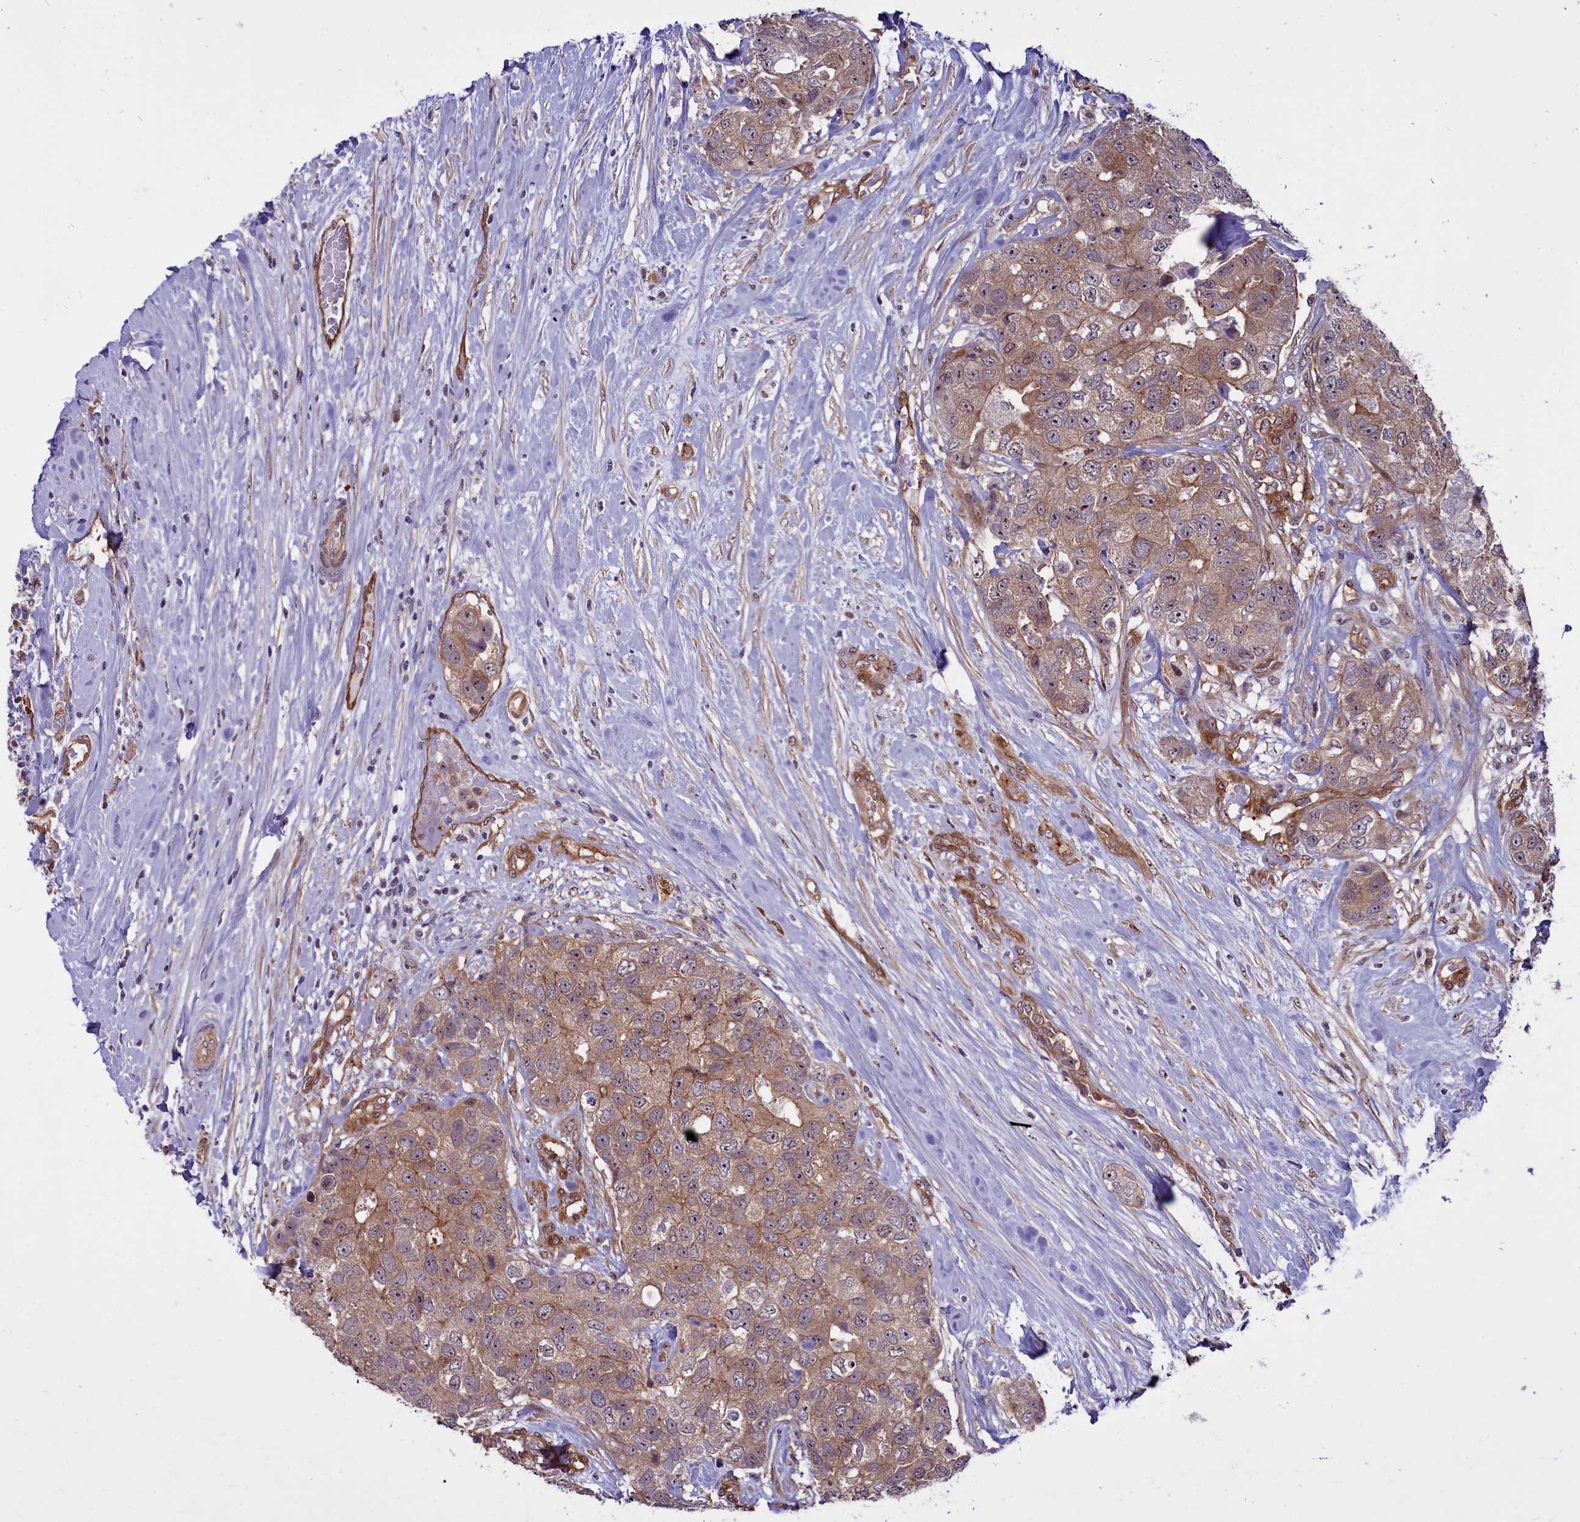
{"staining": {"intensity": "moderate", "quantity": ">75%", "location": "cytoplasmic/membranous"}, "tissue": "breast cancer", "cell_type": "Tumor cells", "image_type": "cancer", "snomed": [{"axis": "morphology", "description": "Duct carcinoma"}, {"axis": "topography", "description": "Breast"}], "caption": "The immunohistochemical stain highlights moderate cytoplasmic/membranous staining in tumor cells of breast cancer (intraductal carcinoma) tissue. Using DAB (brown) and hematoxylin (blue) stains, captured at high magnification using brightfield microscopy.", "gene": "BCAR1", "patient": {"sex": "female", "age": 62}}